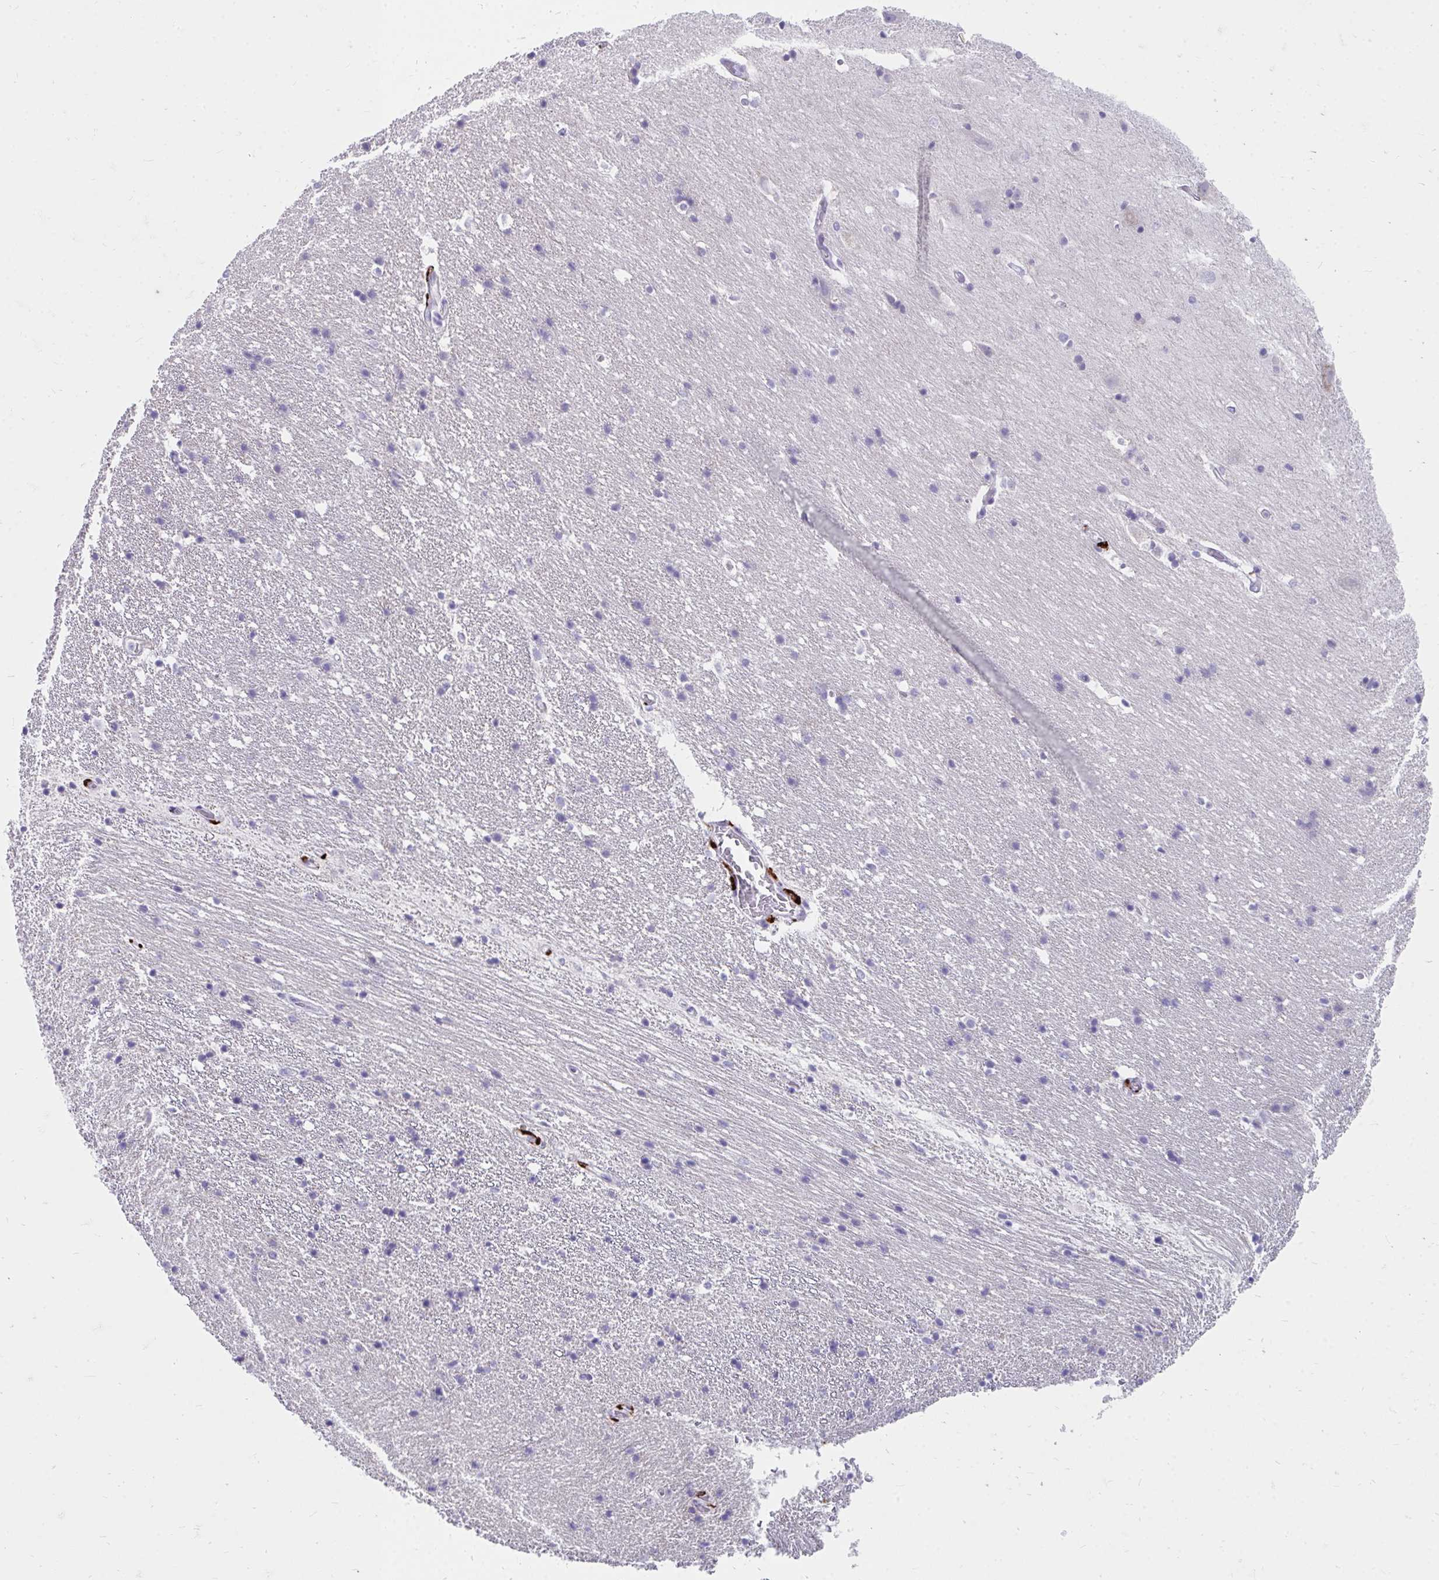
{"staining": {"intensity": "negative", "quantity": "none", "location": "none"}, "tissue": "hippocampus", "cell_type": "Glial cells", "image_type": "normal", "snomed": [{"axis": "morphology", "description": "Normal tissue, NOS"}, {"axis": "topography", "description": "Hippocampus"}], "caption": "Photomicrograph shows no protein positivity in glial cells of normal hippocampus. (DAB IHC, high magnification).", "gene": "CD163", "patient": {"sex": "male", "age": 63}}